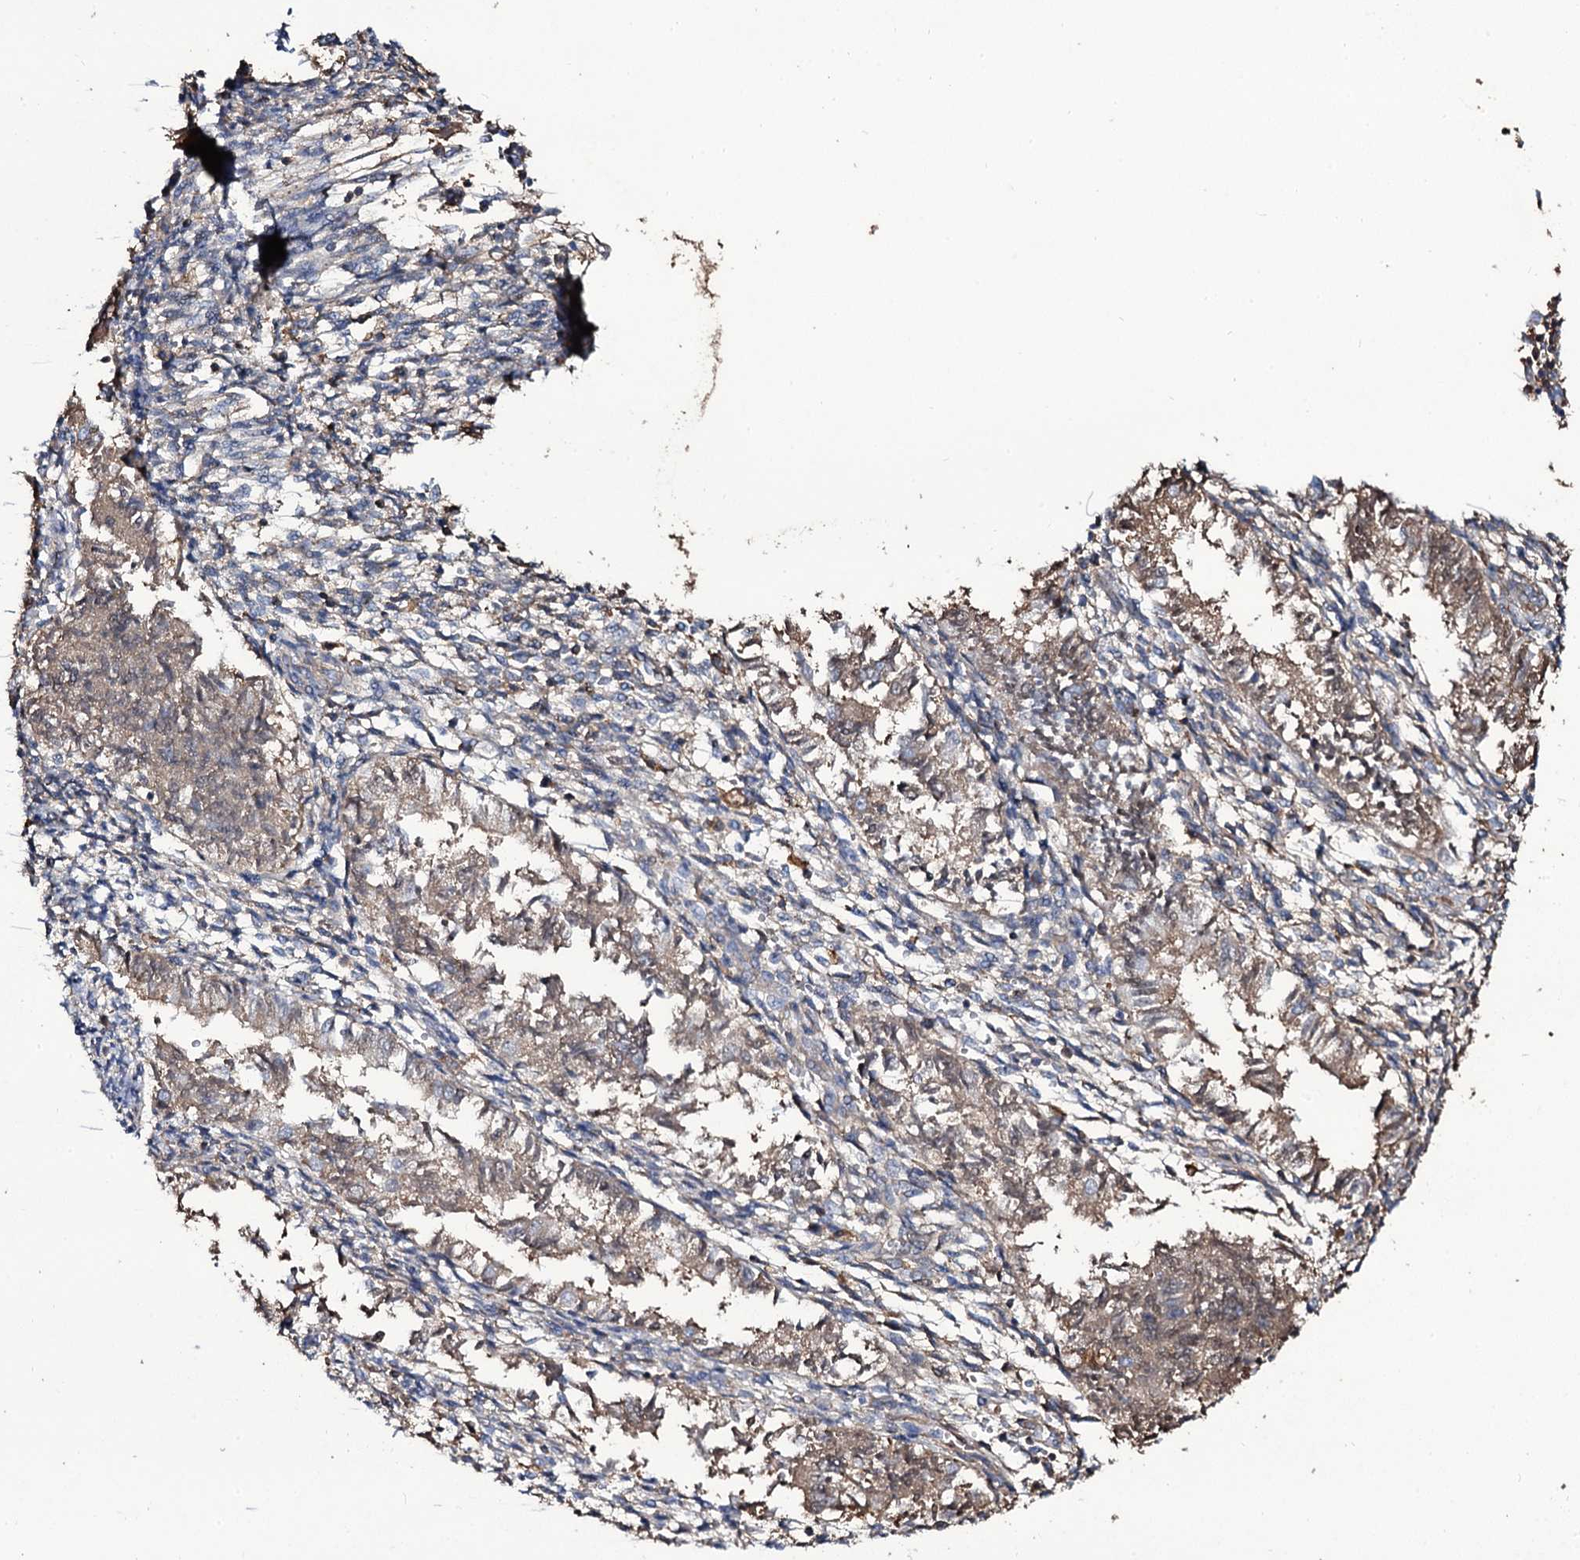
{"staining": {"intensity": "weak", "quantity": "25%-75%", "location": "cytoplasmic/membranous"}, "tissue": "endometrium", "cell_type": "Cells in endometrial stroma", "image_type": "normal", "snomed": [{"axis": "morphology", "description": "Normal tissue, NOS"}, {"axis": "topography", "description": "Uterus"}, {"axis": "topography", "description": "Endometrium"}], "caption": "Protein expression analysis of unremarkable endometrium displays weak cytoplasmic/membranous positivity in about 25%-75% of cells in endometrial stroma.", "gene": "EDN1", "patient": {"sex": "female", "age": 48}}